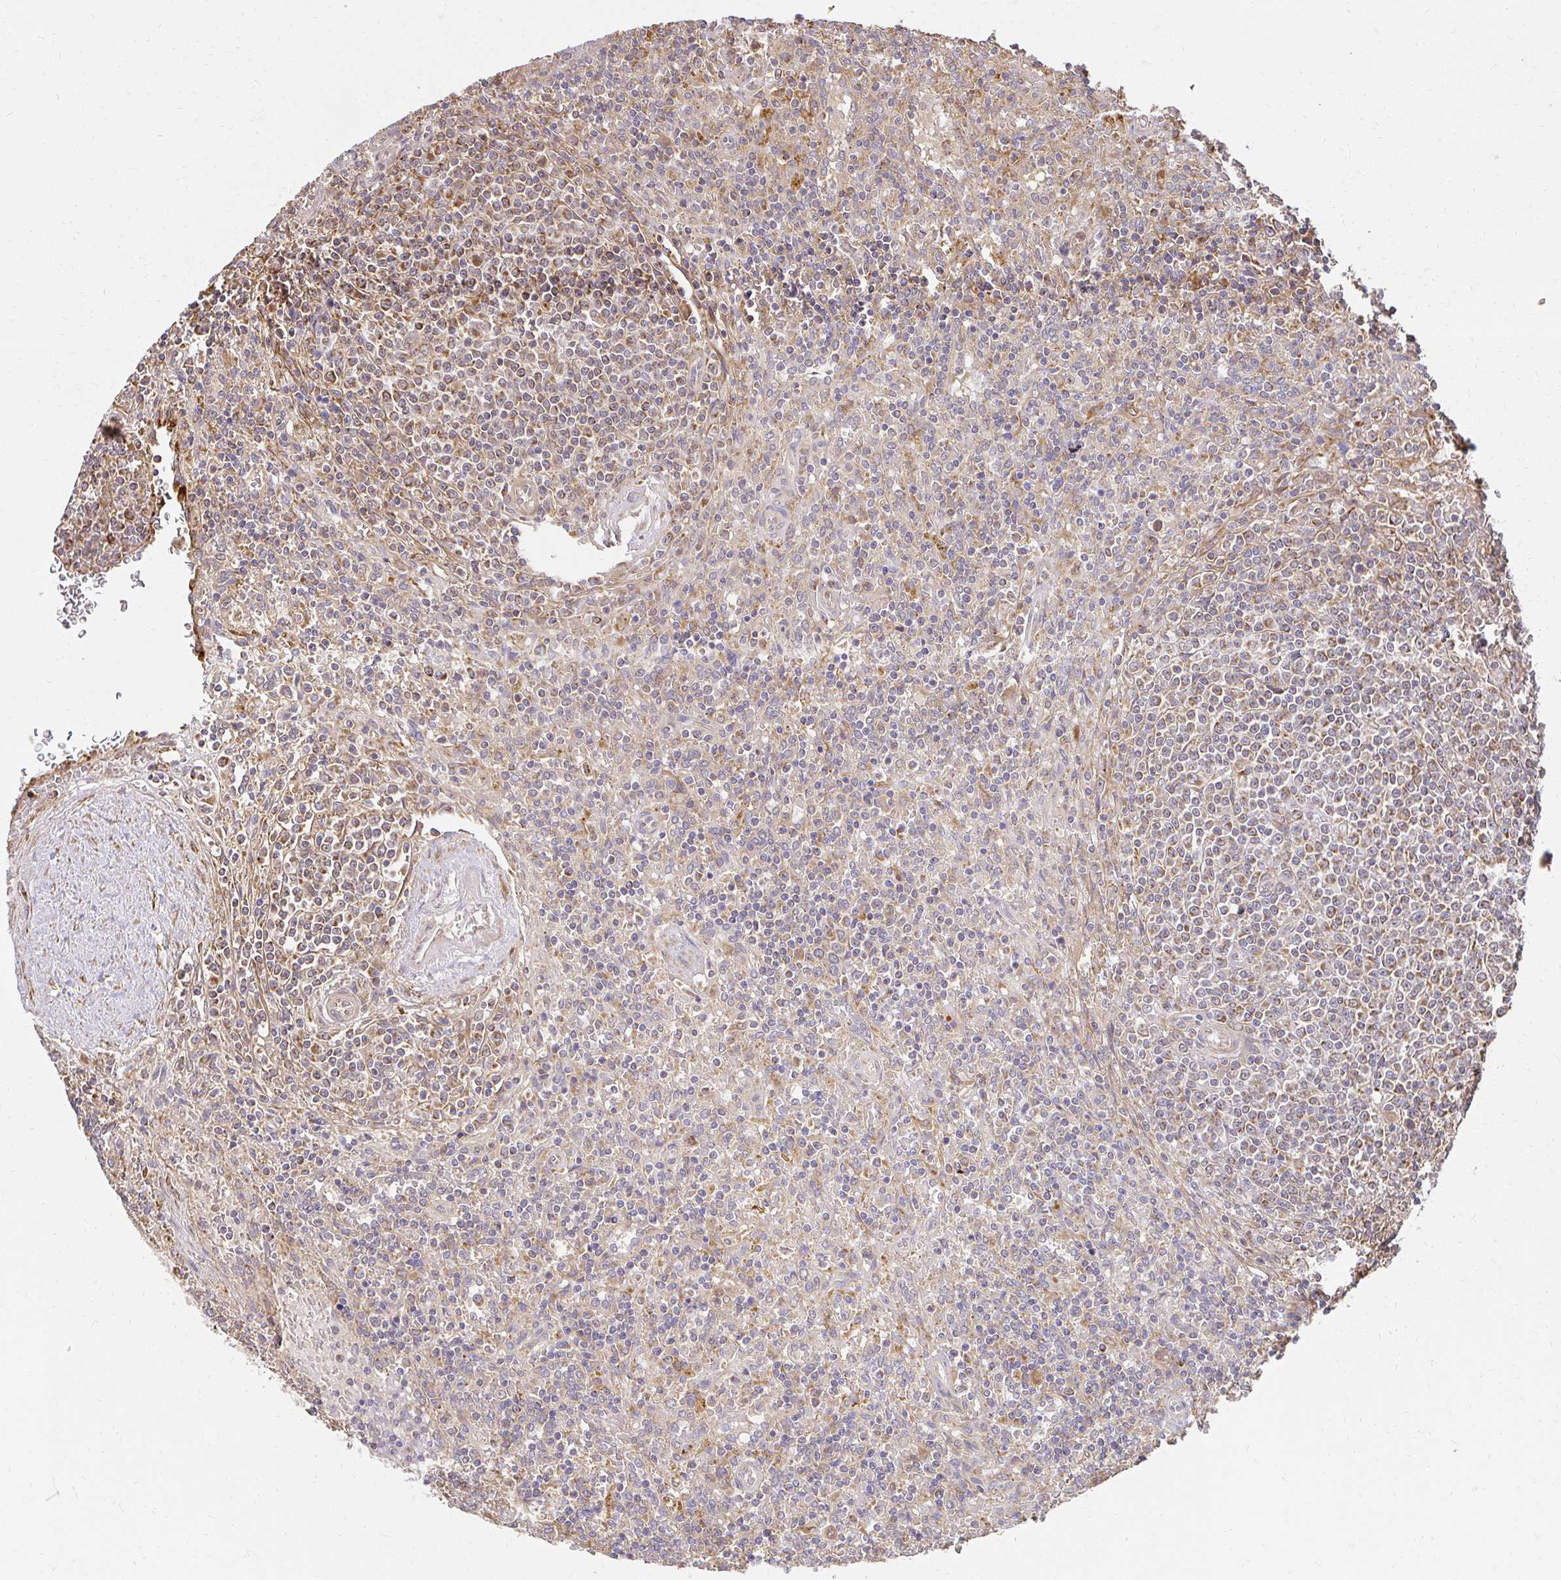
{"staining": {"intensity": "moderate", "quantity": "<25%", "location": "cytoplasmic/membranous"}, "tissue": "lymphoma", "cell_type": "Tumor cells", "image_type": "cancer", "snomed": [{"axis": "morphology", "description": "Malignant lymphoma, non-Hodgkin's type, Low grade"}, {"axis": "topography", "description": "Spleen"}], "caption": "Low-grade malignant lymphoma, non-Hodgkin's type stained with a brown dye reveals moderate cytoplasmic/membranous positive positivity in approximately <25% of tumor cells.", "gene": "GNS", "patient": {"sex": "male", "age": 67}}